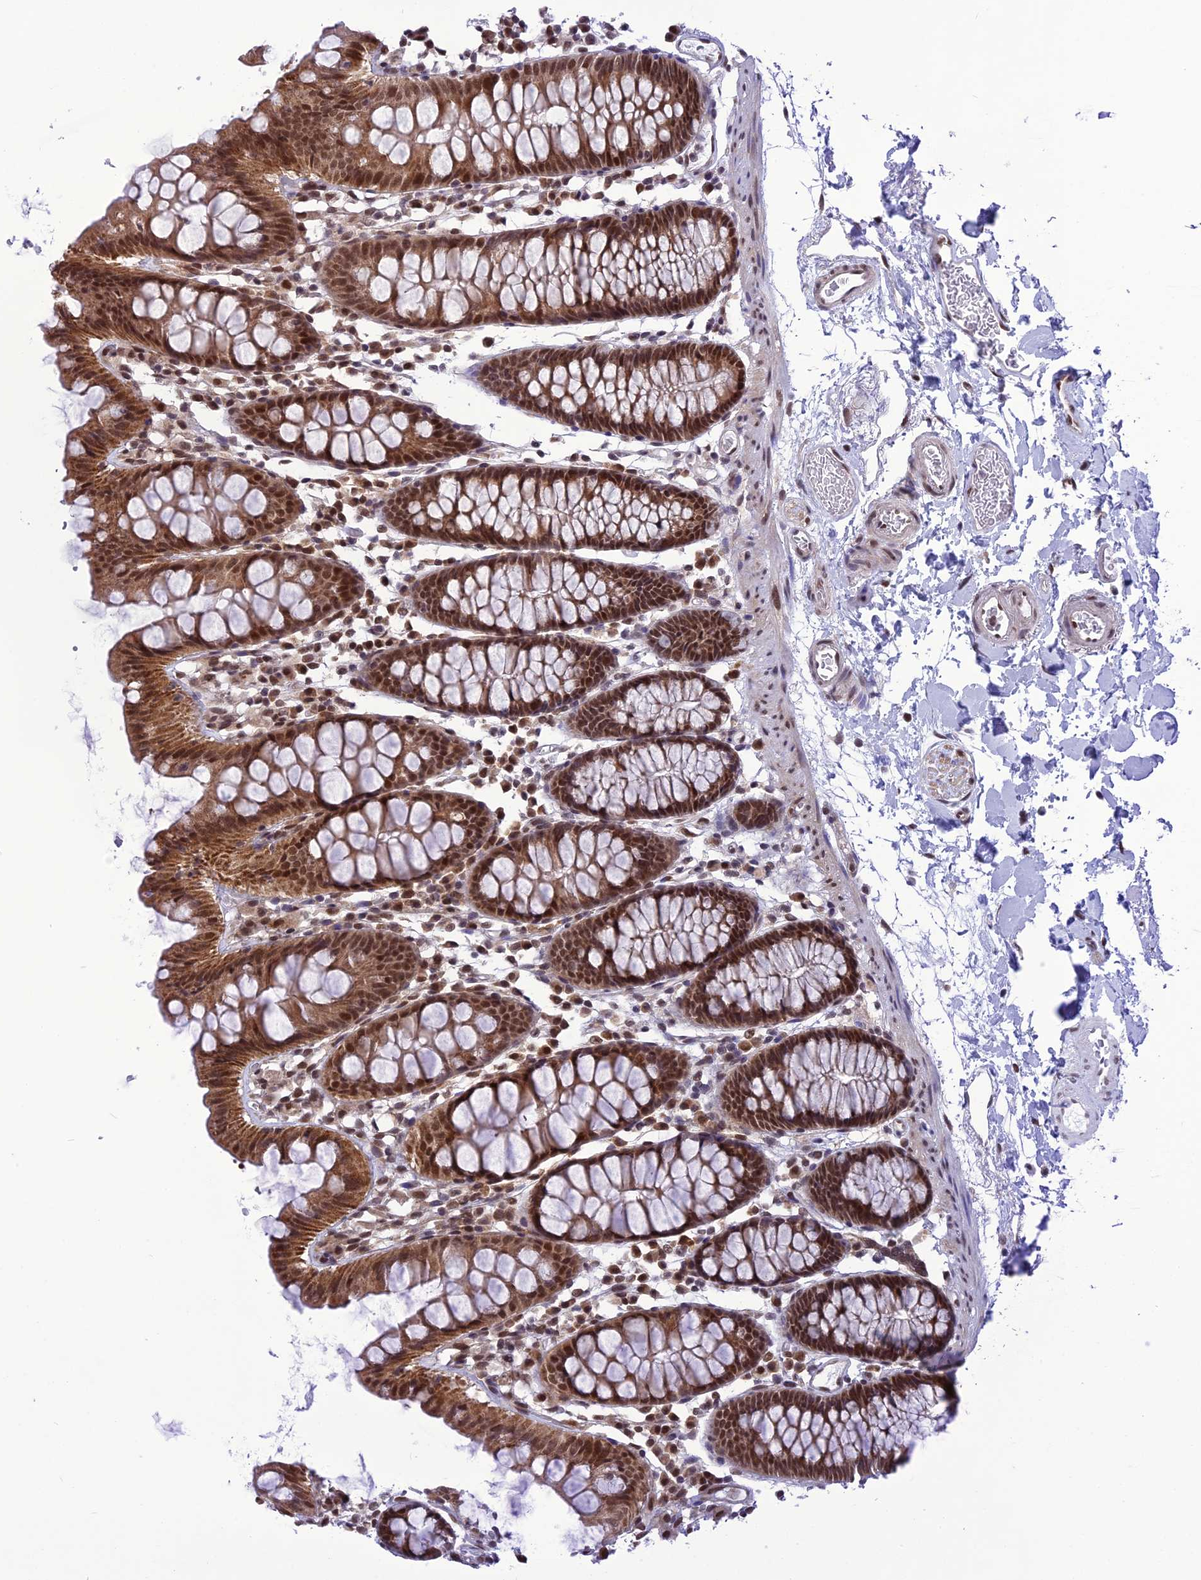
{"staining": {"intensity": "moderate", "quantity": ">75%", "location": "nuclear"}, "tissue": "colon", "cell_type": "Endothelial cells", "image_type": "normal", "snomed": [{"axis": "morphology", "description": "Normal tissue, NOS"}, {"axis": "topography", "description": "Colon"}], "caption": "About >75% of endothelial cells in unremarkable colon display moderate nuclear protein positivity as visualized by brown immunohistochemical staining.", "gene": "RTRAF", "patient": {"sex": "male", "age": 75}}